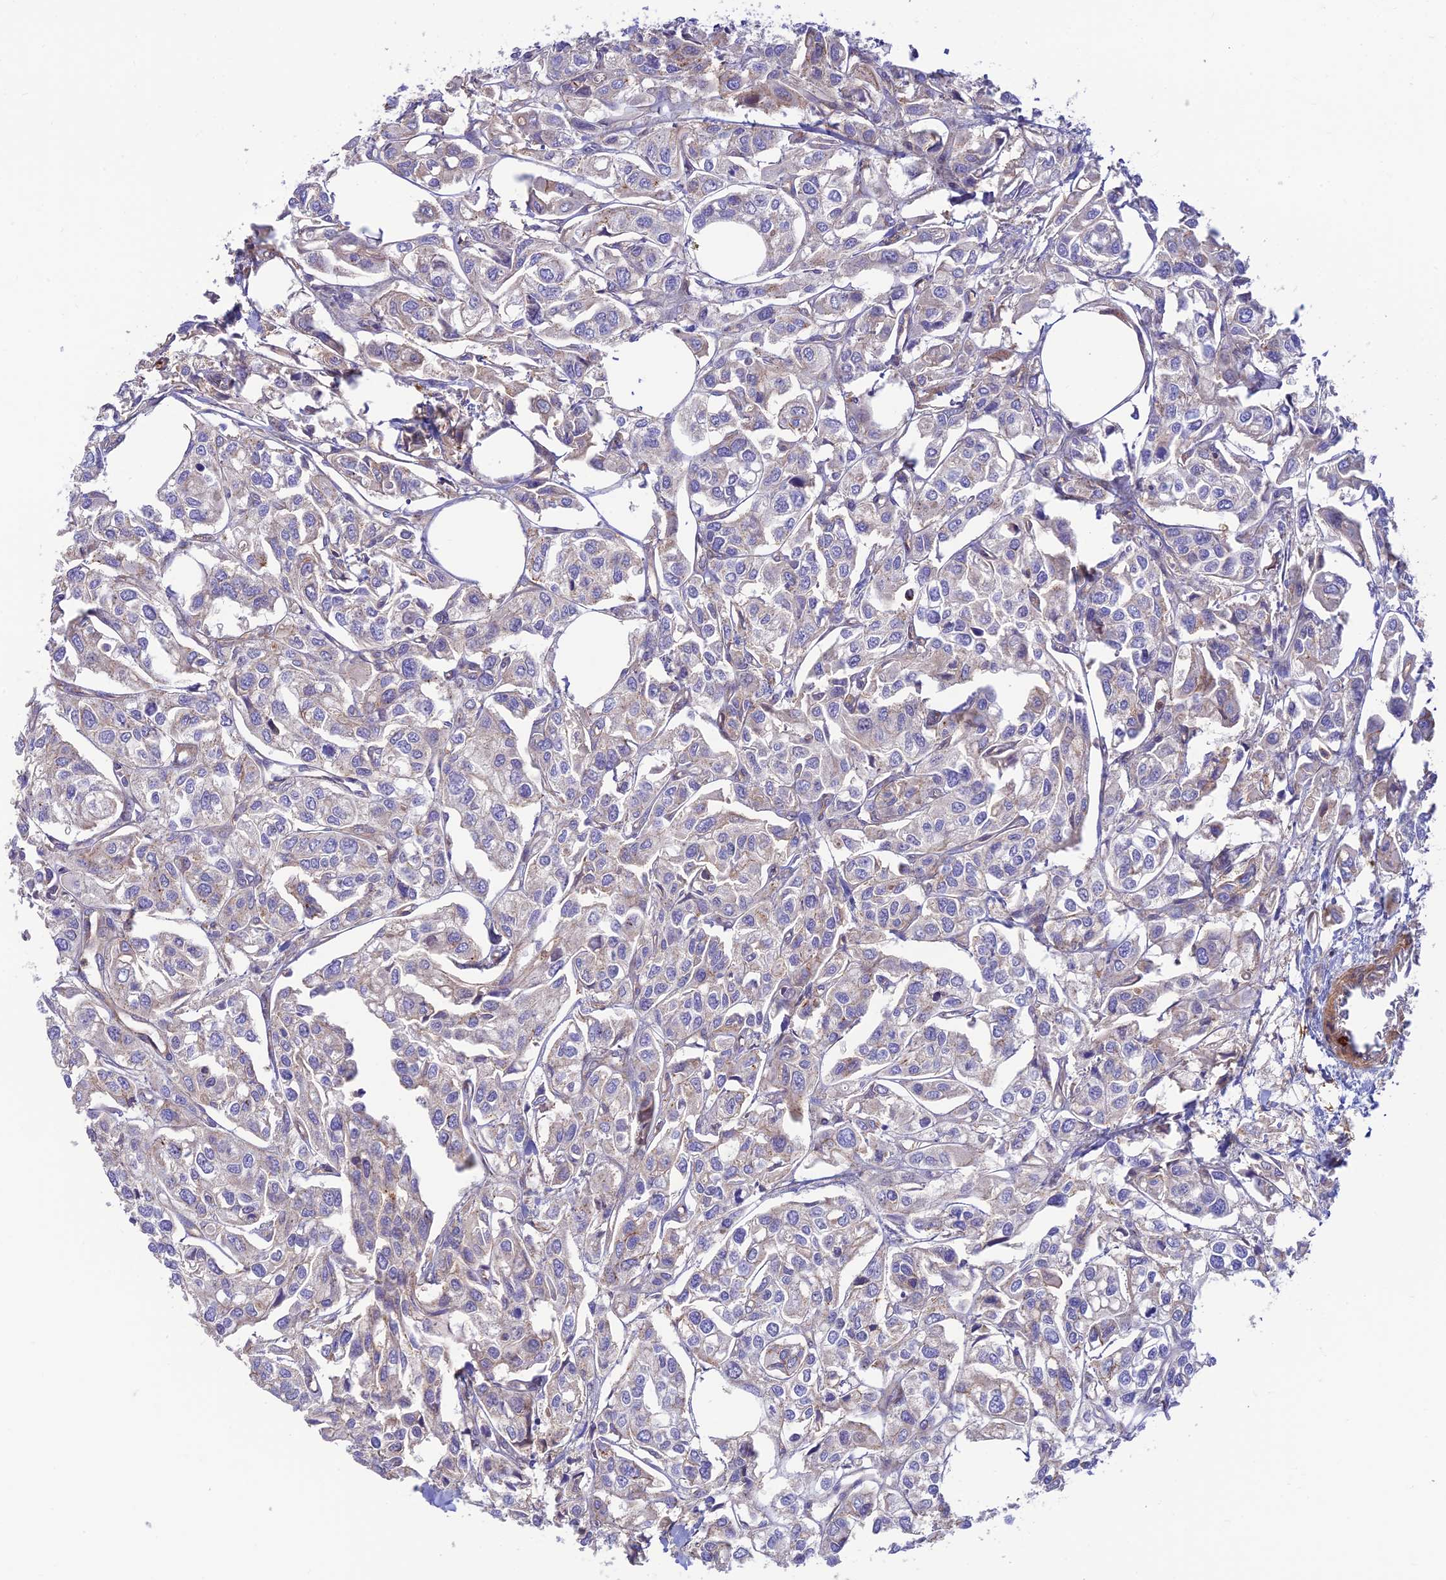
{"staining": {"intensity": "weak", "quantity": "<25%", "location": "cytoplasmic/membranous"}, "tissue": "urothelial cancer", "cell_type": "Tumor cells", "image_type": "cancer", "snomed": [{"axis": "morphology", "description": "Urothelial carcinoma, High grade"}, {"axis": "topography", "description": "Urinary bladder"}], "caption": "The immunohistochemistry (IHC) micrograph has no significant positivity in tumor cells of urothelial cancer tissue.", "gene": "PPP1R12C", "patient": {"sex": "male", "age": 67}}